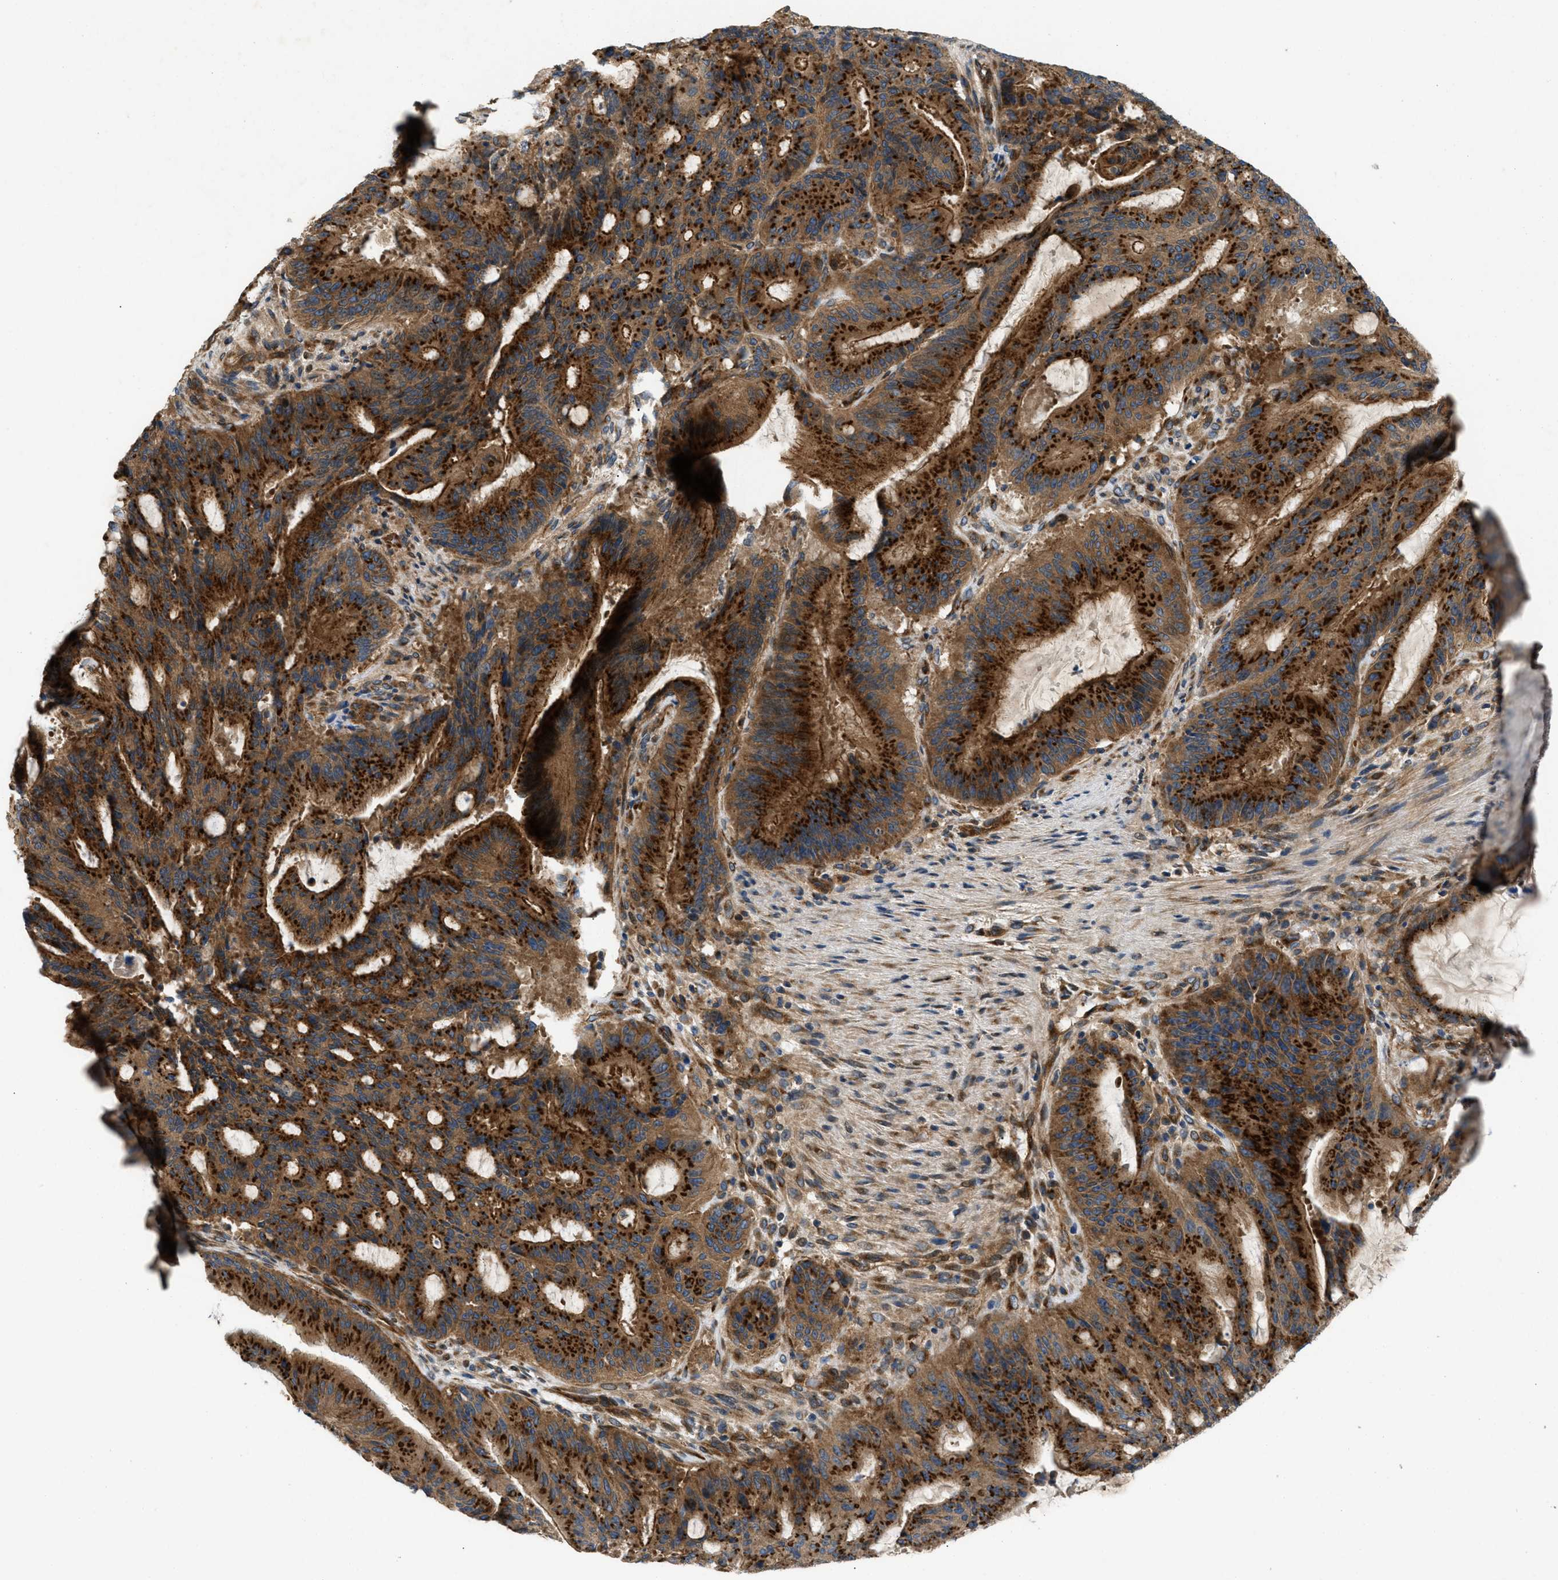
{"staining": {"intensity": "strong", "quantity": ">75%", "location": "cytoplasmic/membranous"}, "tissue": "liver cancer", "cell_type": "Tumor cells", "image_type": "cancer", "snomed": [{"axis": "morphology", "description": "Normal tissue, NOS"}, {"axis": "morphology", "description": "Cholangiocarcinoma"}, {"axis": "topography", "description": "Liver"}, {"axis": "topography", "description": "Peripheral nerve tissue"}], "caption": "Immunohistochemistry staining of cholangiocarcinoma (liver), which demonstrates high levels of strong cytoplasmic/membranous staining in about >75% of tumor cells indicating strong cytoplasmic/membranous protein staining. The staining was performed using DAB (3,3'-diaminobenzidine) (brown) for protein detection and nuclei were counterstained in hematoxylin (blue).", "gene": "LYSMD3", "patient": {"sex": "female", "age": 73}}